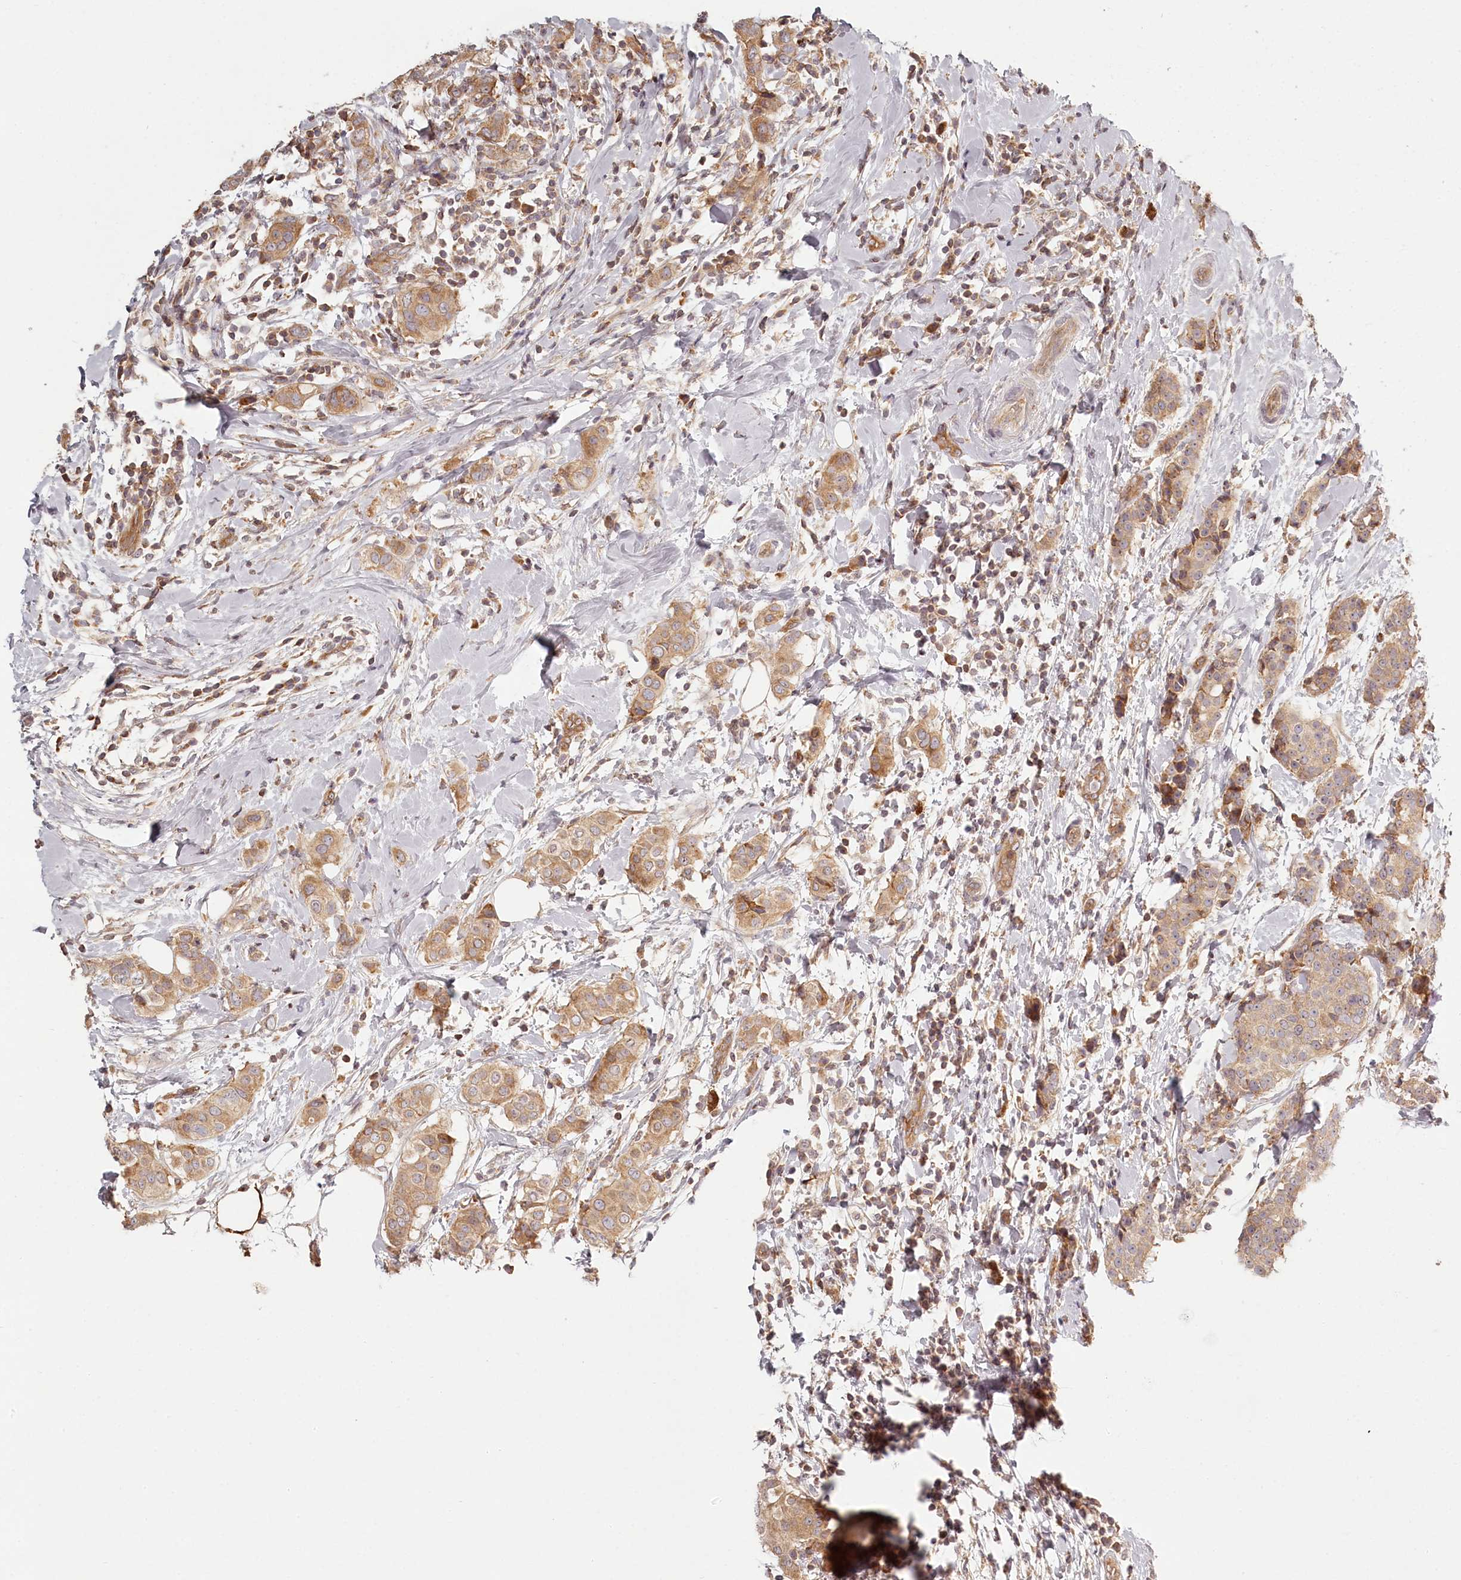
{"staining": {"intensity": "moderate", "quantity": ">75%", "location": "cytoplasmic/membranous"}, "tissue": "breast cancer", "cell_type": "Tumor cells", "image_type": "cancer", "snomed": [{"axis": "morphology", "description": "Lobular carcinoma"}, {"axis": "topography", "description": "Breast"}], "caption": "A micrograph showing moderate cytoplasmic/membranous staining in about >75% of tumor cells in lobular carcinoma (breast), as visualized by brown immunohistochemical staining.", "gene": "TMIE", "patient": {"sex": "female", "age": 51}}